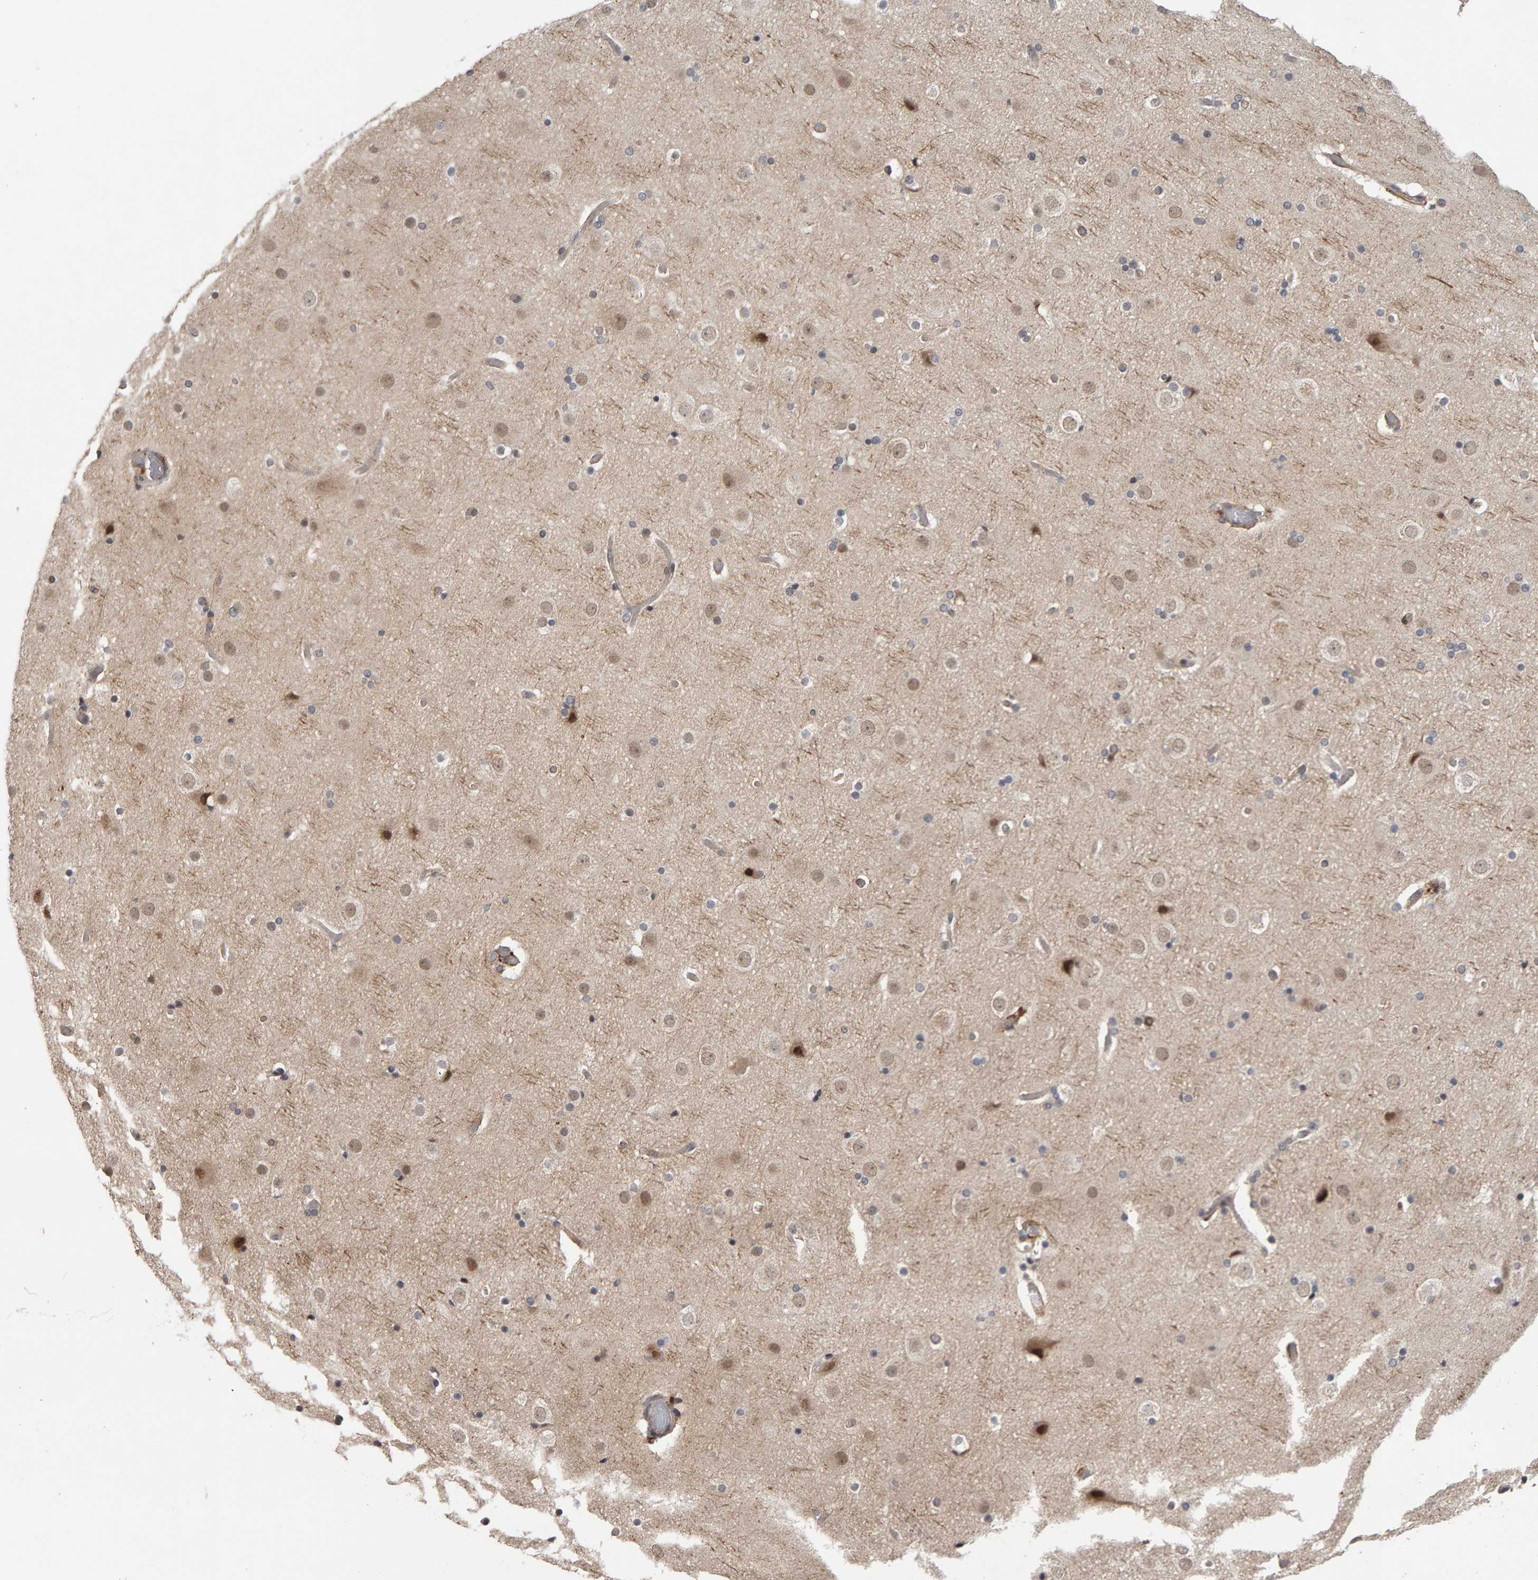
{"staining": {"intensity": "weak", "quantity": "25%-75%", "location": "cytoplasmic/membranous"}, "tissue": "cerebral cortex", "cell_type": "Endothelial cells", "image_type": "normal", "snomed": [{"axis": "morphology", "description": "Normal tissue, NOS"}, {"axis": "topography", "description": "Cerebral cortex"}], "caption": "Cerebral cortex stained with a brown dye reveals weak cytoplasmic/membranous positive expression in about 25%-75% of endothelial cells.", "gene": "CDCA5", "patient": {"sex": "male", "age": 57}}